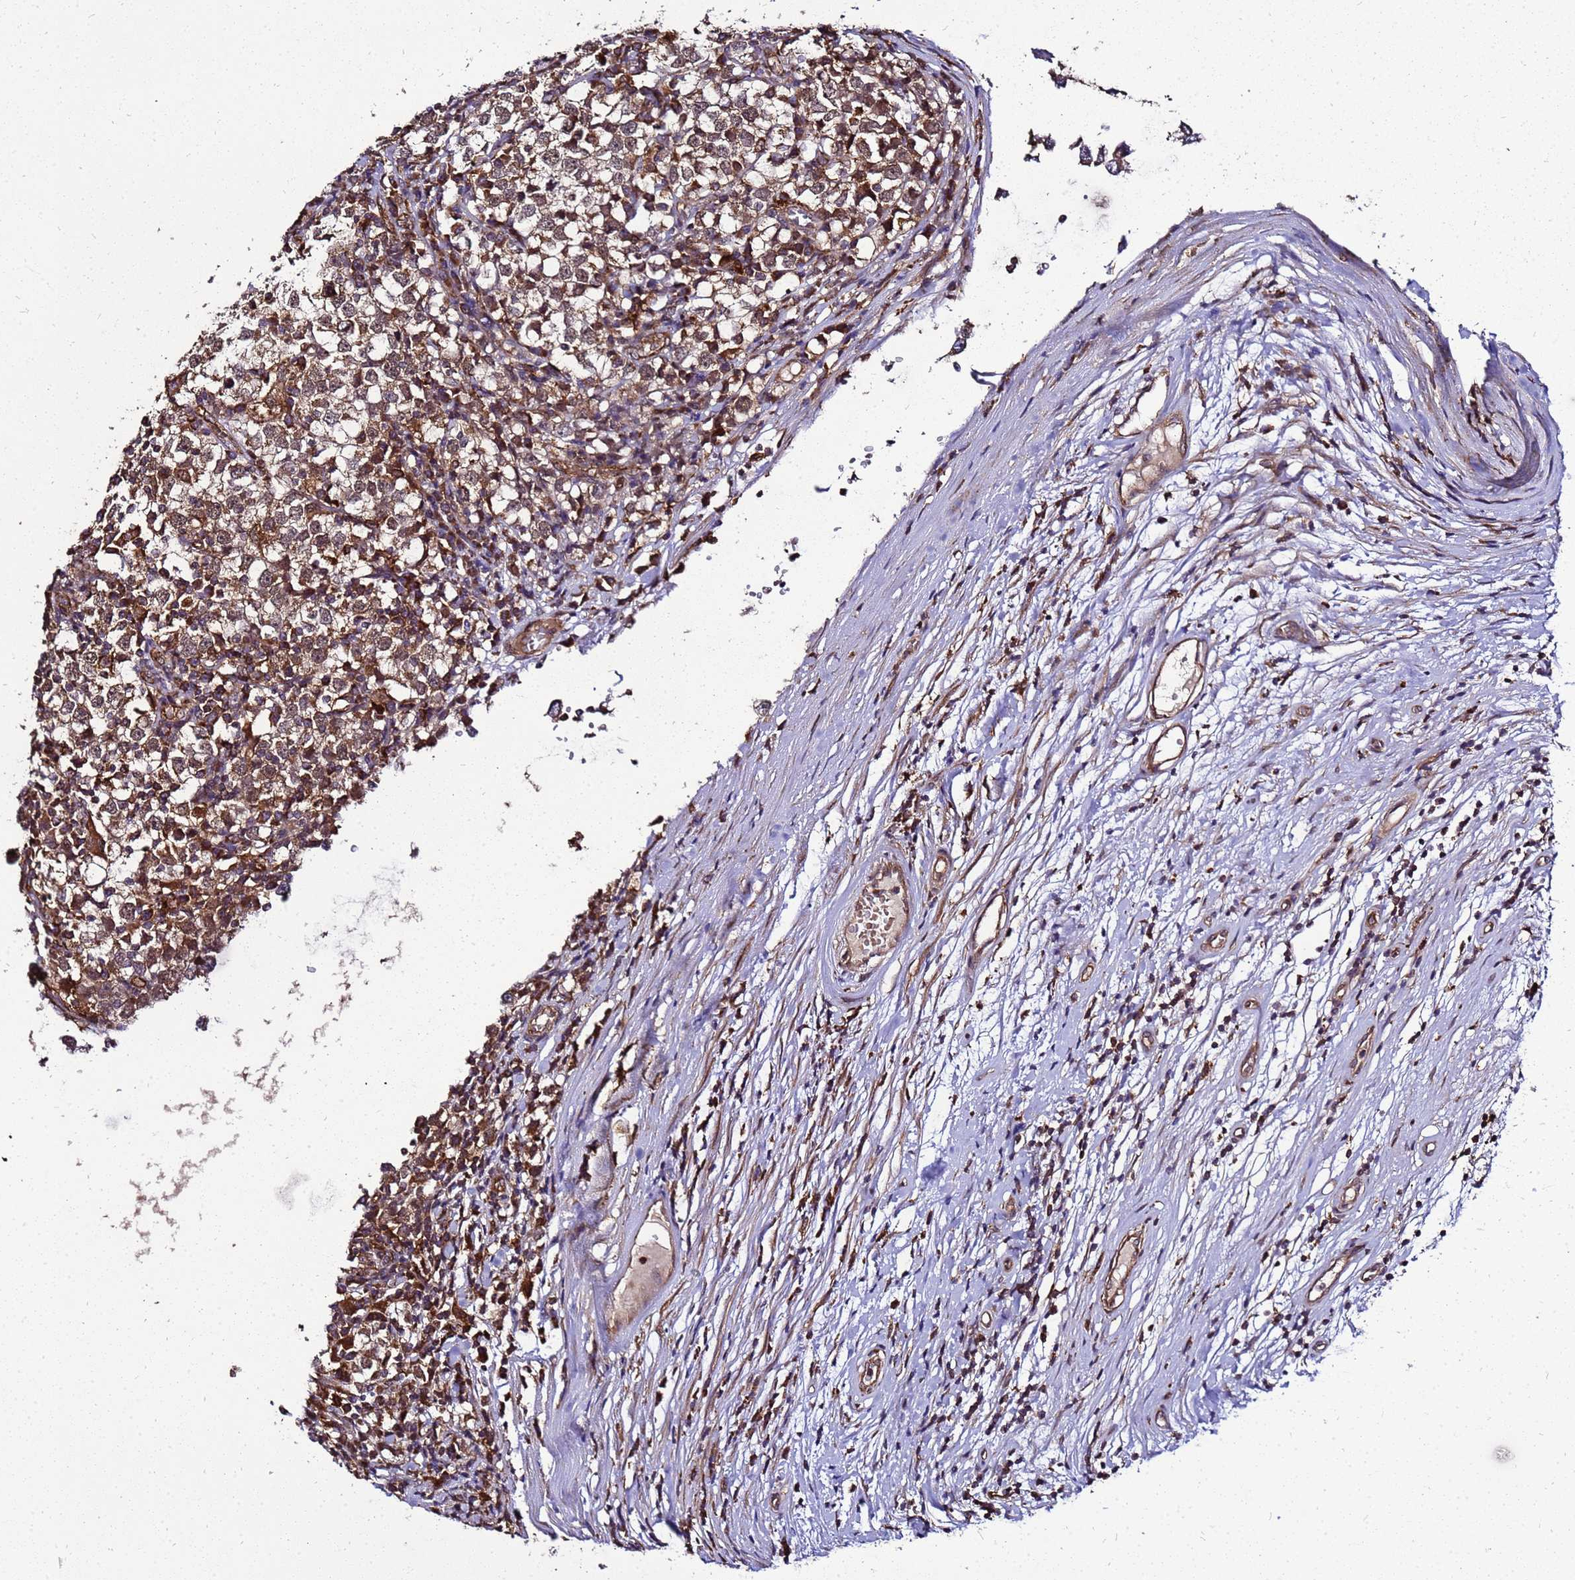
{"staining": {"intensity": "strong", "quantity": "25%-75%", "location": "cytoplasmic/membranous"}, "tissue": "testis cancer", "cell_type": "Tumor cells", "image_type": "cancer", "snomed": [{"axis": "morphology", "description": "Seminoma, NOS"}, {"axis": "topography", "description": "Testis"}], "caption": "Immunohistochemical staining of human testis cancer demonstrates high levels of strong cytoplasmic/membranous expression in approximately 25%-75% of tumor cells.", "gene": "TRABD", "patient": {"sex": "male", "age": 65}}